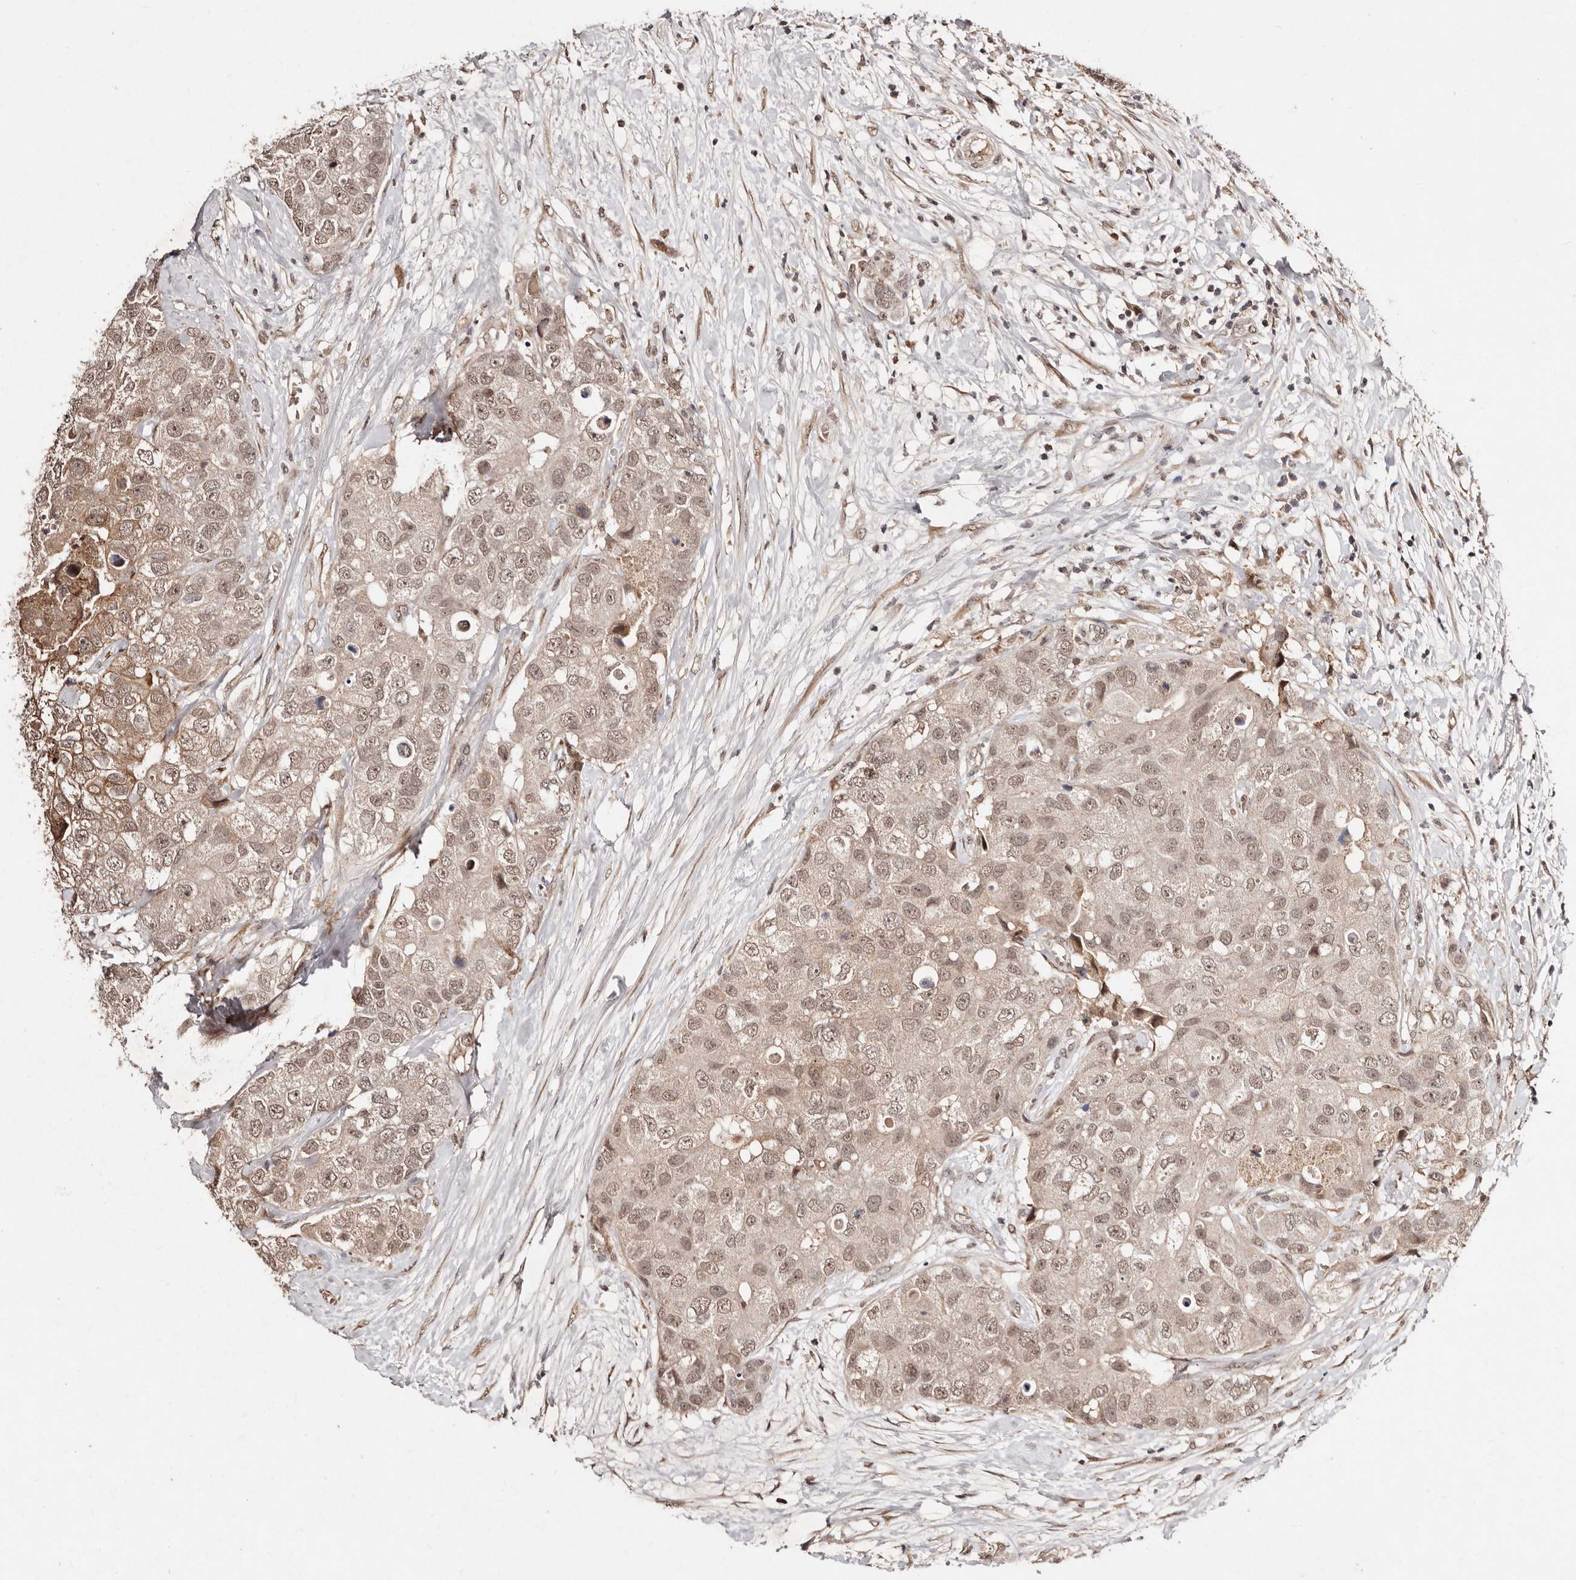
{"staining": {"intensity": "weak", "quantity": ">75%", "location": "nuclear"}, "tissue": "breast cancer", "cell_type": "Tumor cells", "image_type": "cancer", "snomed": [{"axis": "morphology", "description": "Duct carcinoma"}, {"axis": "topography", "description": "Breast"}], "caption": "A brown stain highlights weak nuclear staining of a protein in human breast cancer tumor cells. Immunohistochemistry stains the protein of interest in brown and the nuclei are stained blue.", "gene": "BICRAL", "patient": {"sex": "female", "age": 62}}